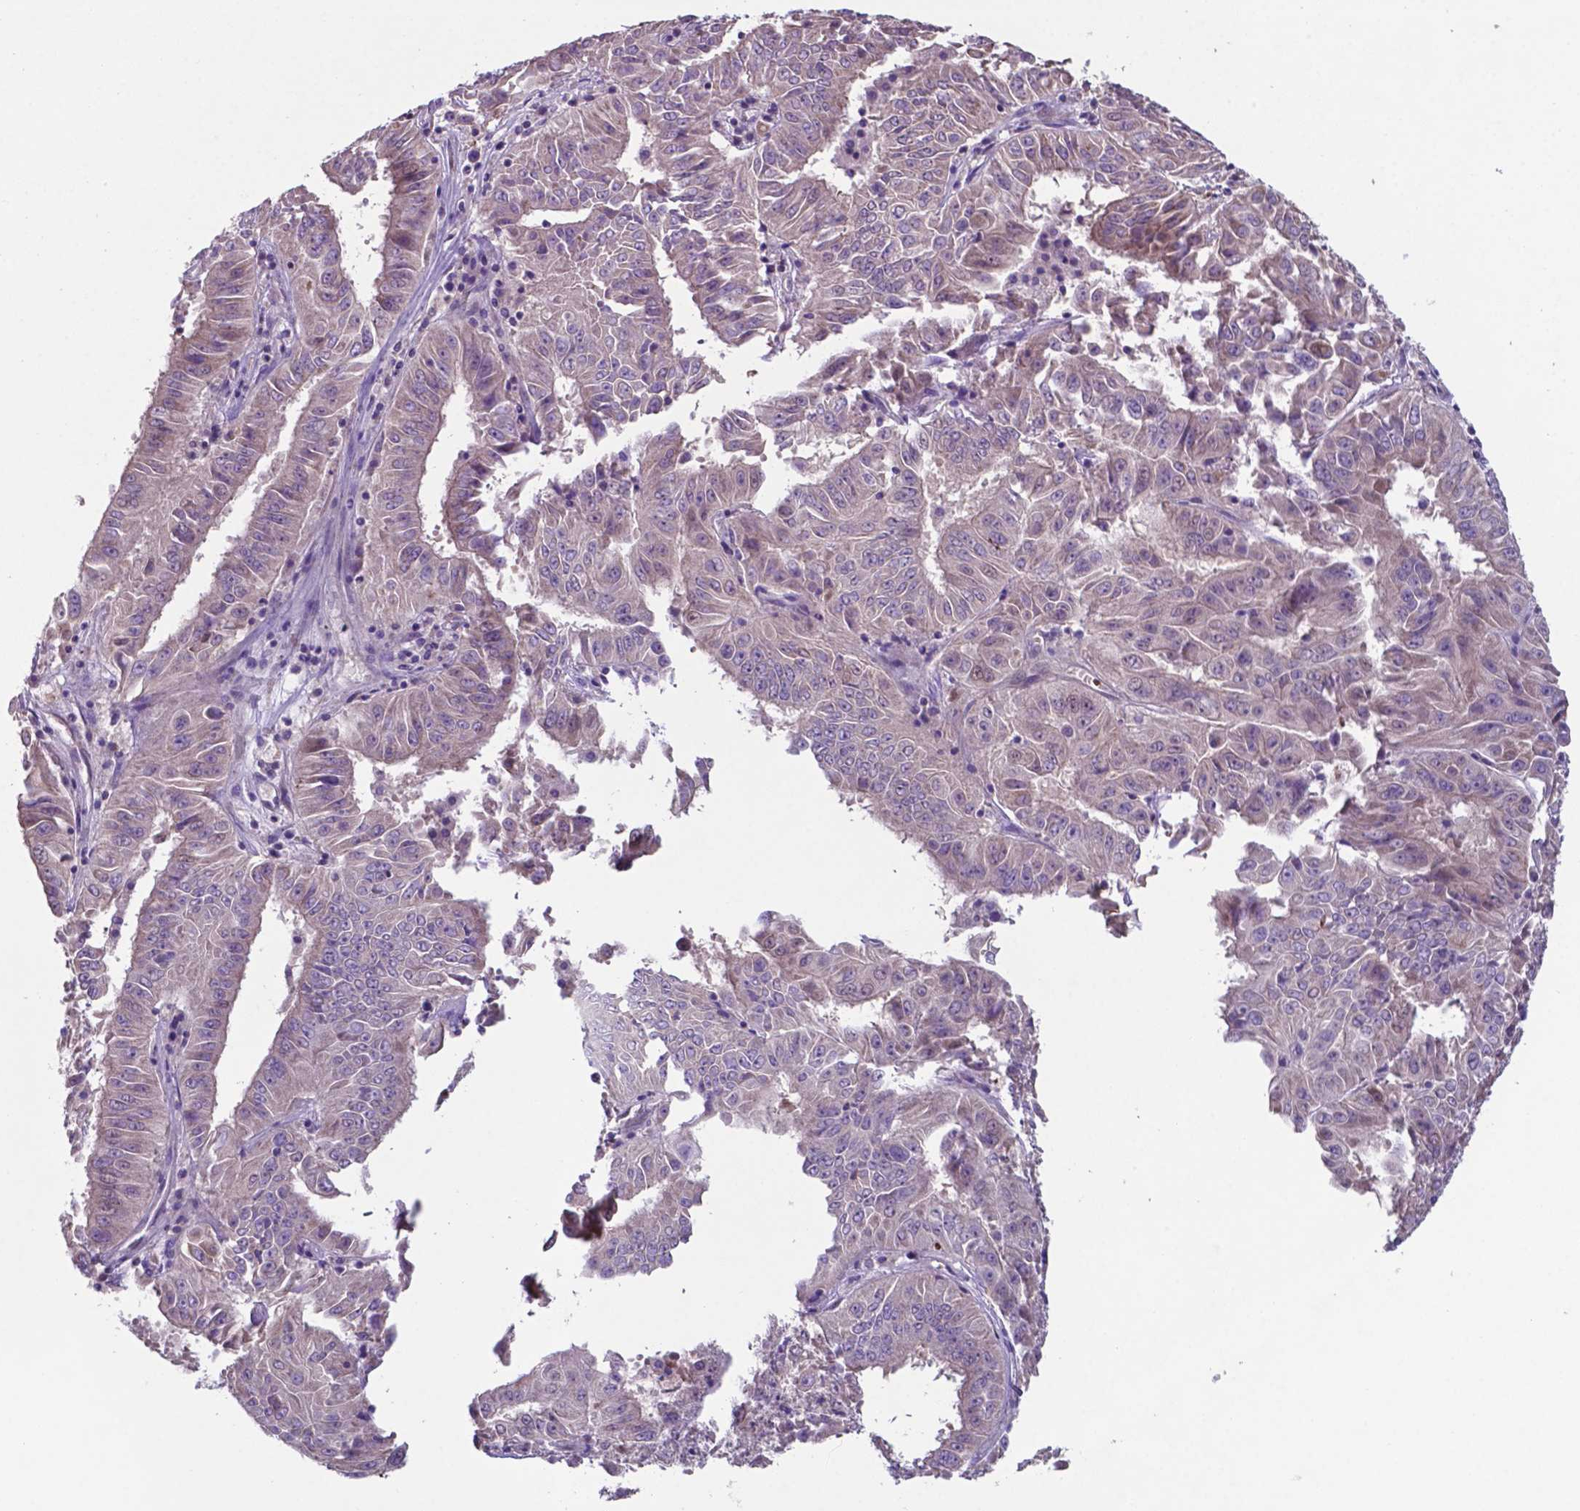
{"staining": {"intensity": "negative", "quantity": "none", "location": "none"}, "tissue": "pancreatic cancer", "cell_type": "Tumor cells", "image_type": "cancer", "snomed": [{"axis": "morphology", "description": "Adenocarcinoma, NOS"}, {"axis": "topography", "description": "Pancreas"}], "caption": "Tumor cells show no significant protein staining in pancreatic adenocarcinoma. Nuclei are stained in blue.", "gene": "TYRO3", "patient": {"sex": "male", "age": 63}}